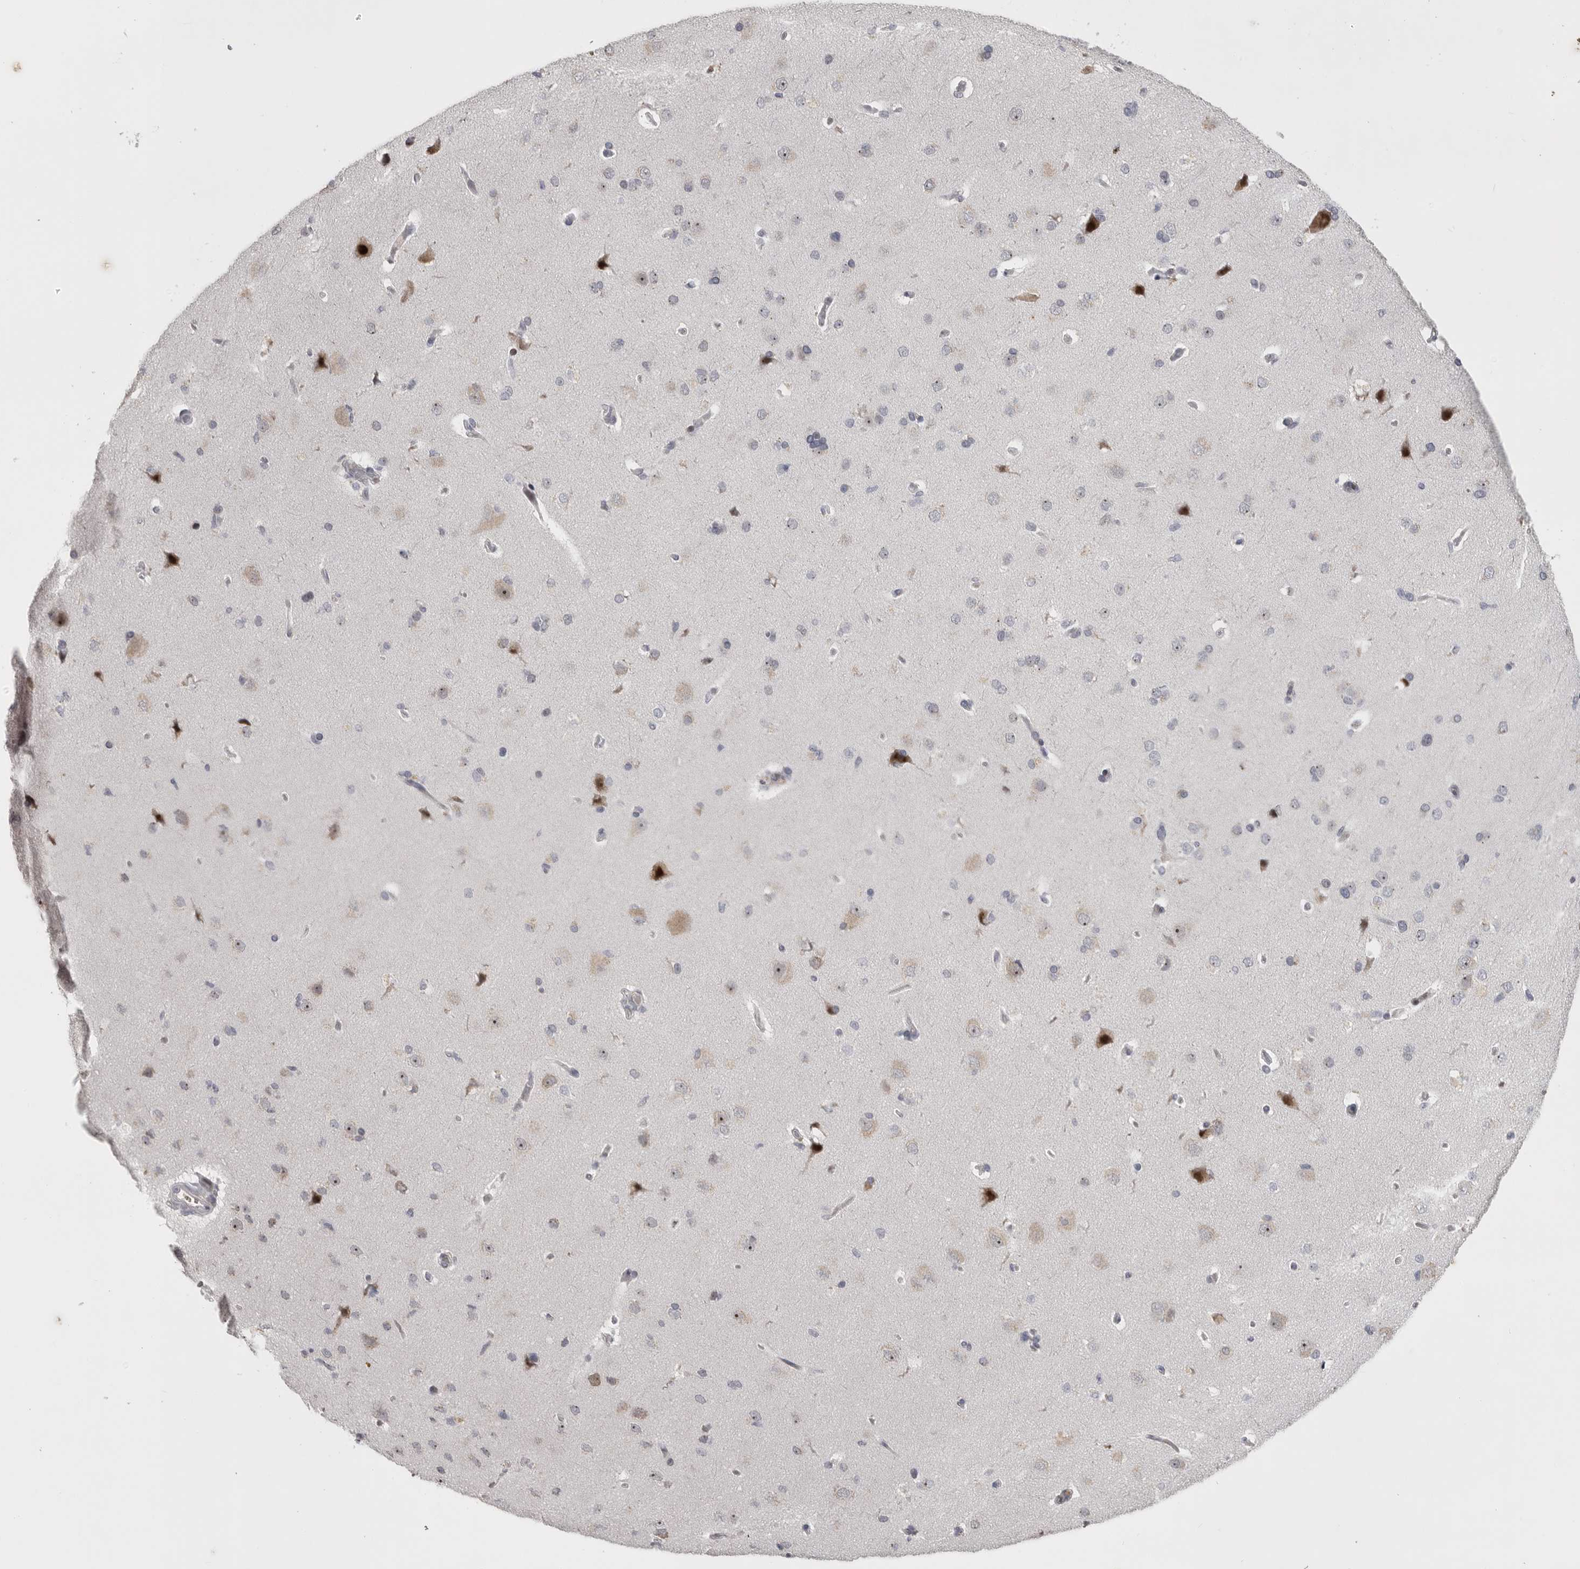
{"staining": {"intensity": "negative", "quantity": "none", "location": "none"}, "tissue": "cerebral cortex", "cell_type": "Endothelial cells", "image_type": "normal", "snomed": [{"axis": "morphology", "description": "Normal tissue, NOS"}, {"axis": "topography", "description": "Cerebral cortex"}], "caption": "Immunohistochemistry (IHC) of benign human cerebral cortex displays no positivity in endothelial cells.", "gene": "PCMTD1", "patient": {"sex": "male", "age": 62}}